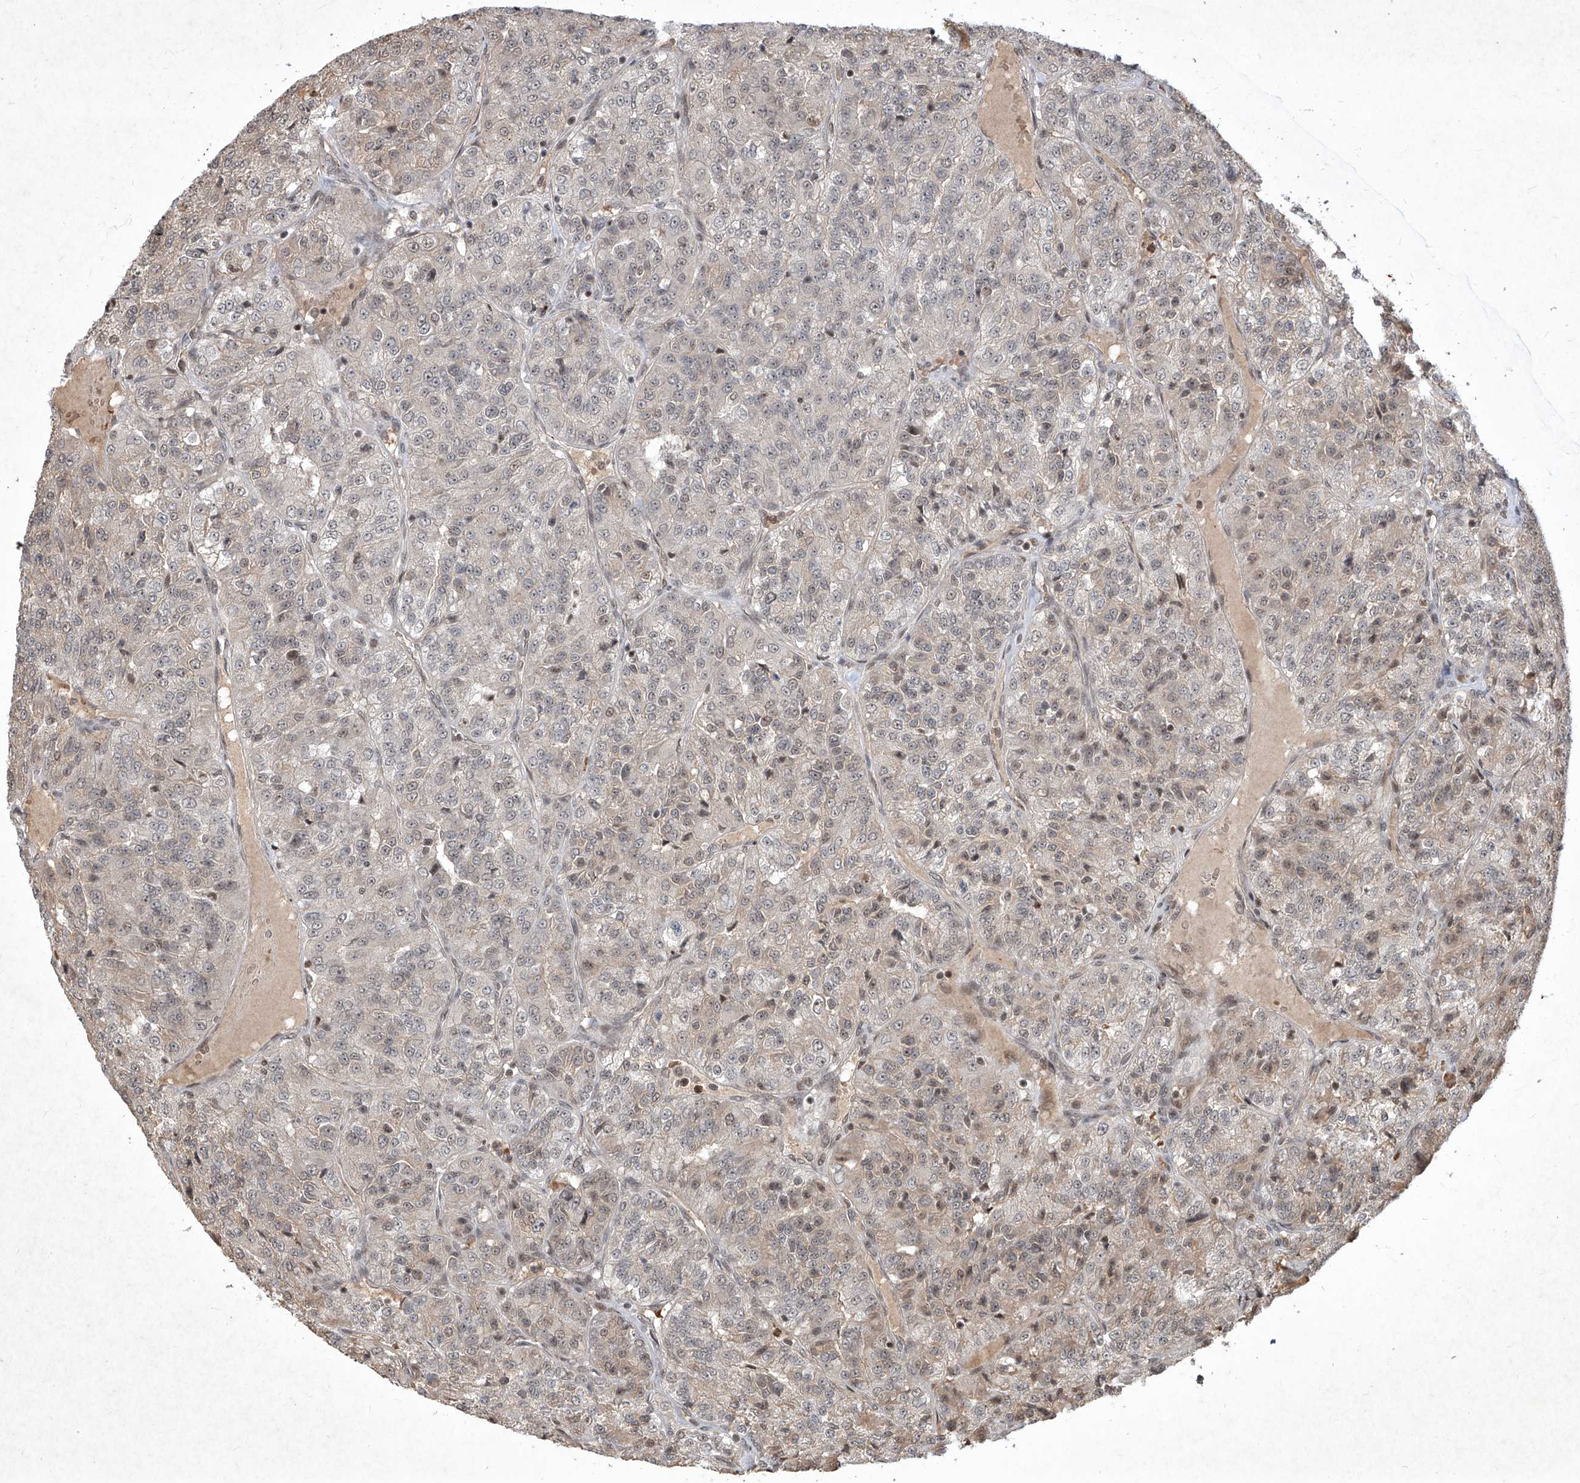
{"staining": {"intensity": "negative", "quantity": "none", "location": "none"}, "tissue": "renal cancer", "cell_type": "Tumor cells", "image_type": "cancer", "snomed": [{"axis": "morphology", "description": "Adenocarcinoma, NOS"}, {"axis": "topography", "description": "Kidney"}], "caption": "Human renal adenocarcinoma stained for a protein using immunohistochemistry (IHC) reveals no positivity in tumor cells.", "gene": "IRF2", "patient": {"sex": "female", "age": 63}}